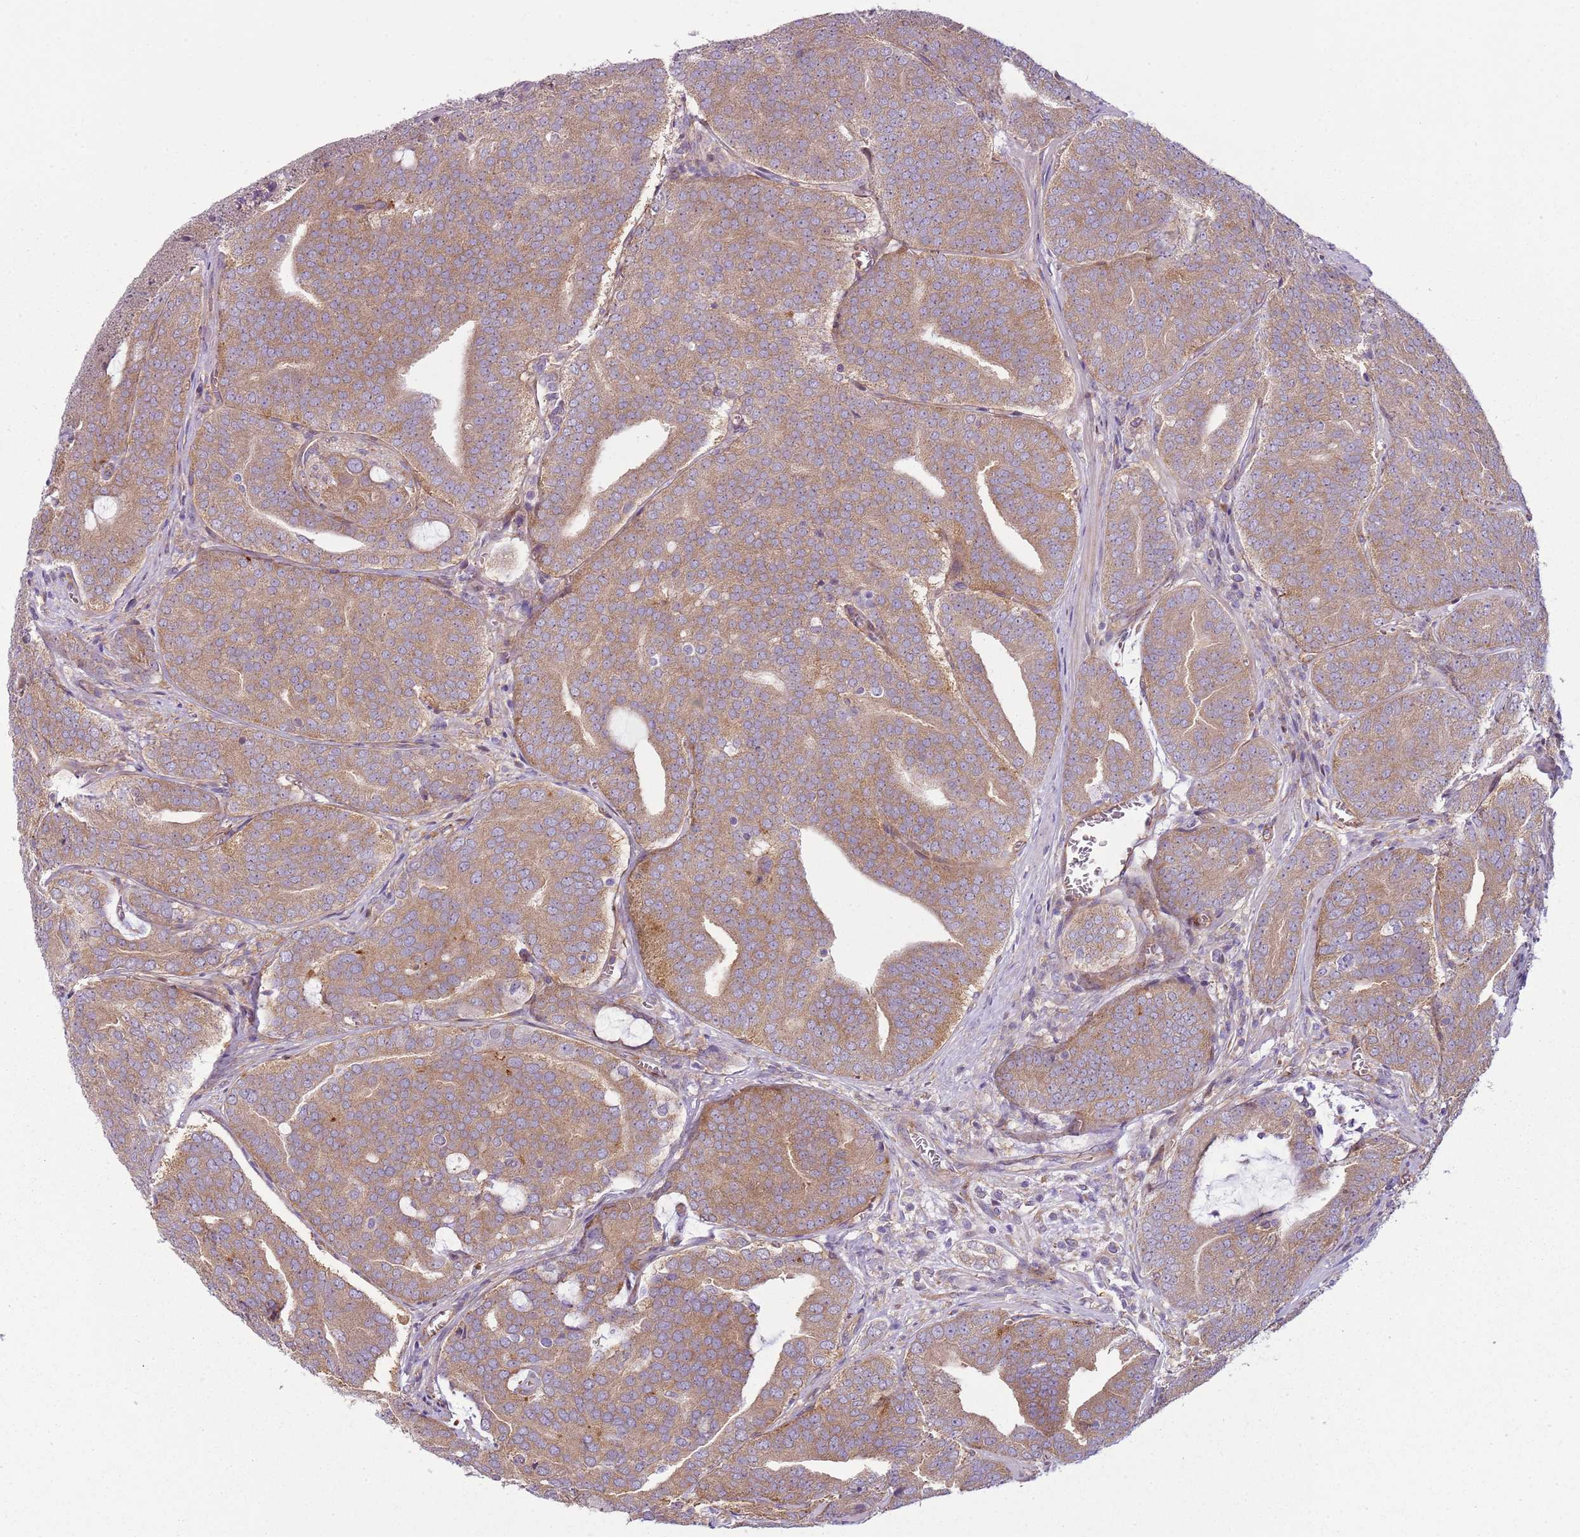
{"staining": {"intensity": "moderate", "quantity": ">75%", "location": "cytoplasmic/membranous"}, "tissue": "prostate cancer", "cell_type": "Tumor cells", "image_type": "cancer", "snomed": [{"axis": "morphology", "description": "Adenocarcinoma, High grade"}, {"axis": "topography", "description": "Prostate"}], "caption": "Prostate high-grade adenocarcinoma stained with IHC demonstrates moderate cytoplasmic/membranous staining in about >75% of tumor cells.", "gene": "SNX1", "patient": {"sex": "male", "age": 55}}